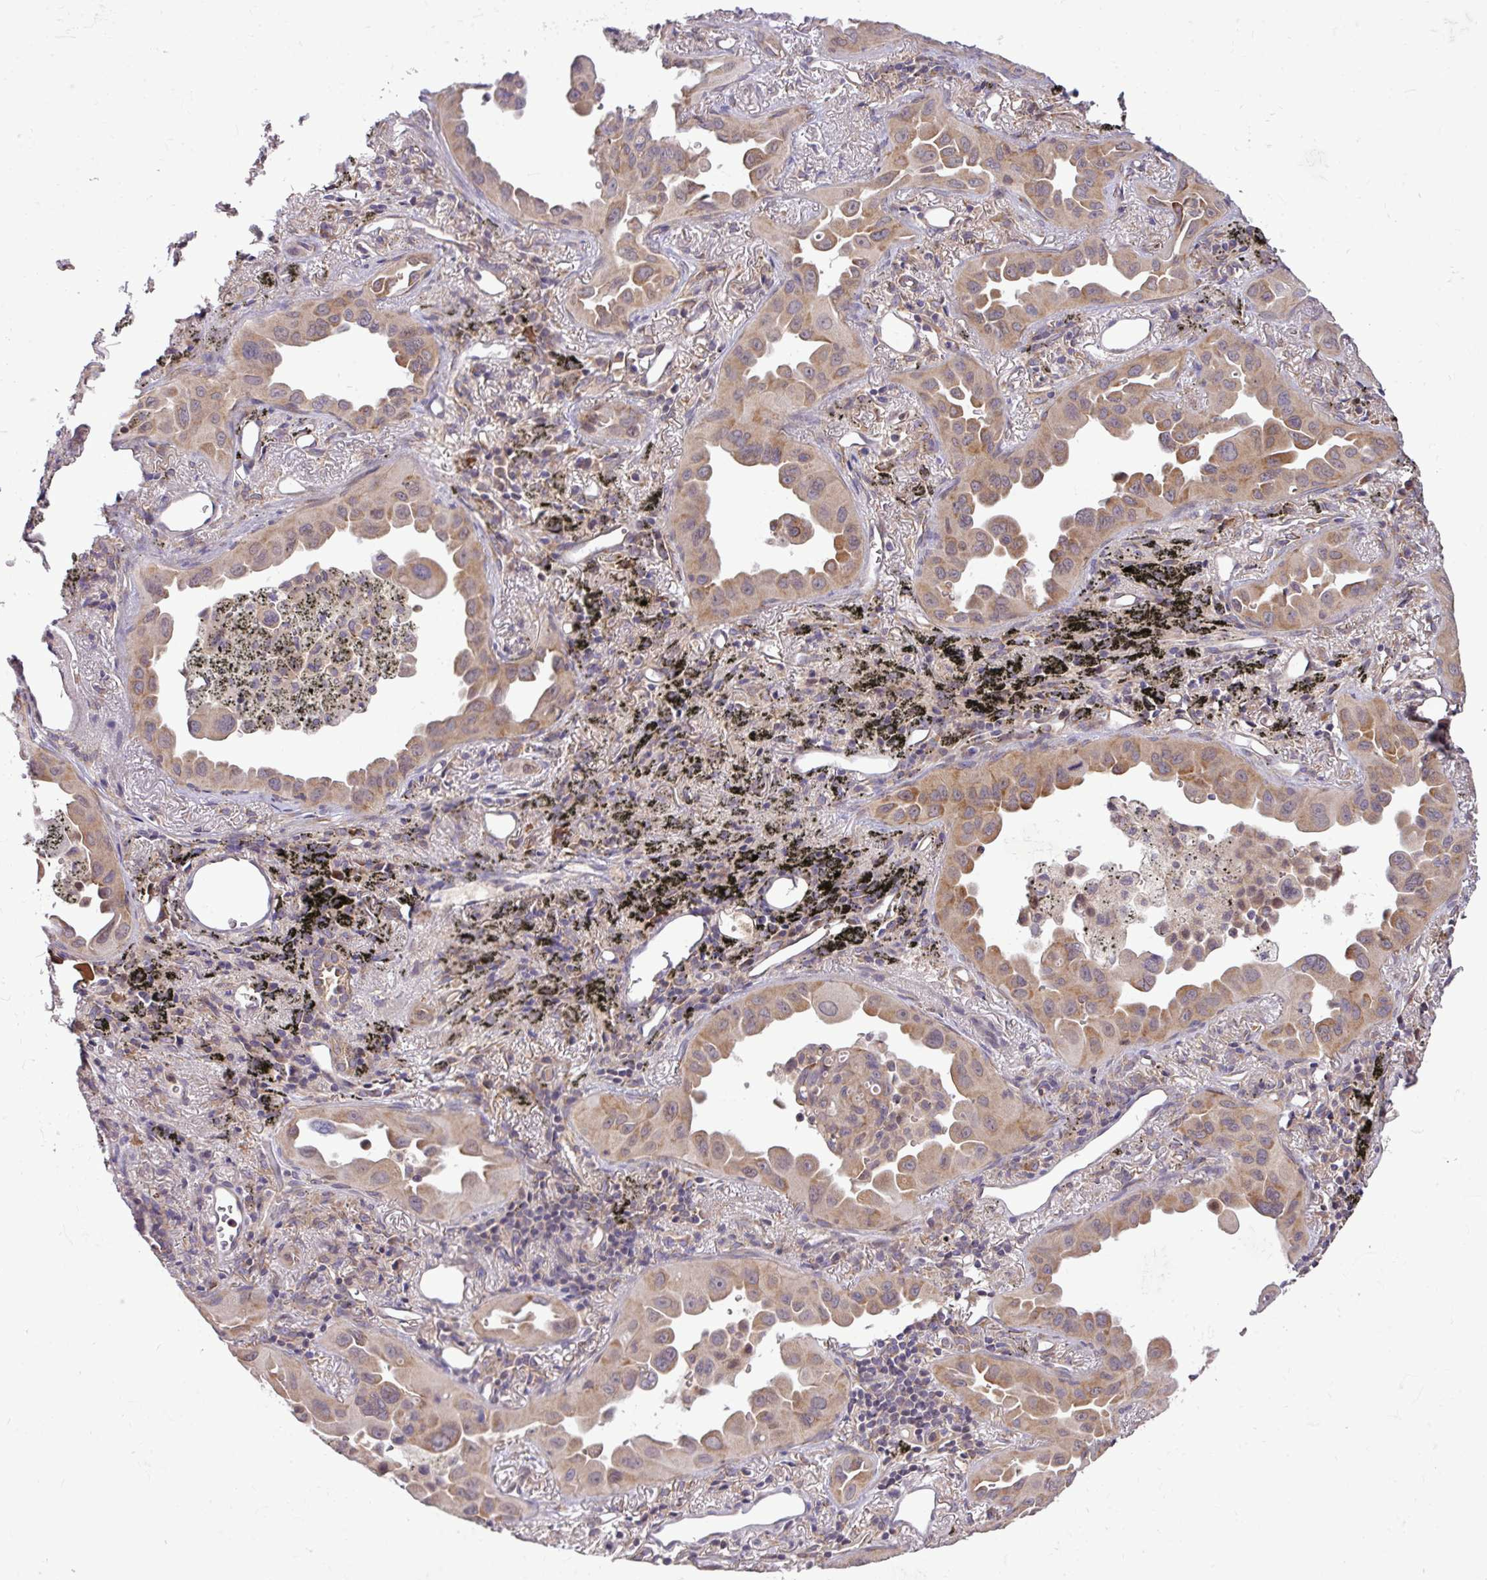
{"staining": {"intensity": "moderate", "quantity": ">75%", "location": "cytoplasmic/membranous"}, "tissue": "lung cancer", "cell_type": "Tumor cells", "image_type": "cancer", "snomed": [{"axis": "morphology", "description": "Adenocarcinoma, NOS"}, {"axis": "topography", "description": "Lung"}], "caption": "Lung adenocarcinoma stained with a brown dye shows moderate cytoplasmic/membranous positive positivity in about >75% of tumor cells.", "gene": "FAM222B", "patient": {"sex": "male", "age": 68}}